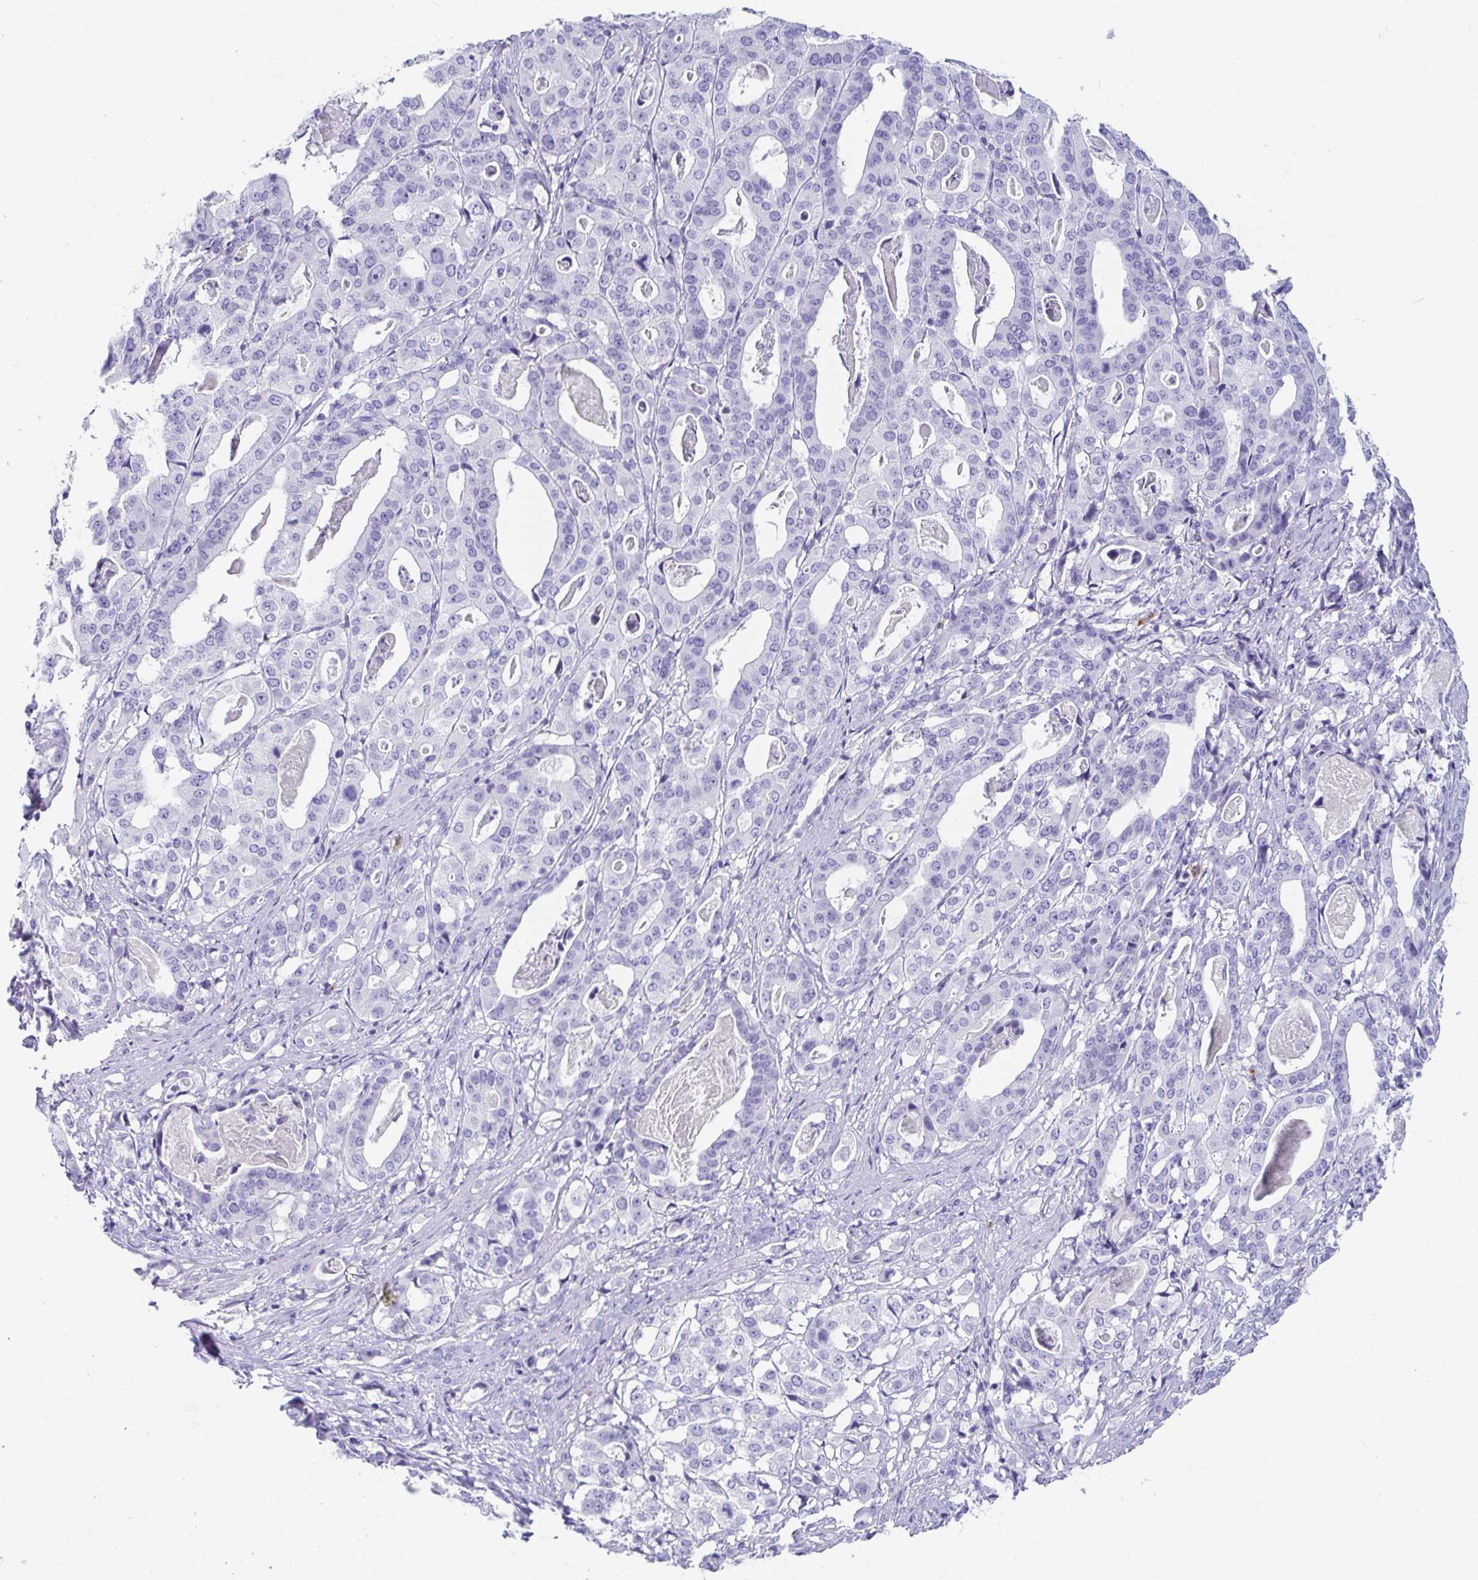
{"staining": {"intensity": "negative", "quantity": "none", "location": "none"}, "tissue": "stomach cancer", "cell_type": "Tumor cells", "image_type": "cancer", "snomed": [{"axis": "morphology", "description": "Adenocarcinoma, NOS"}, {"axis": "topography", "description": "Stomach"}], "caption": "There is no significant staining in tumor cells of stomach cancer. Brightfield microscopy of IHC stained with DAB (brown) and hematoxylin (blue), captured at high magnification.", "gene": "PLA2G1B", "patient": {"sex": "male", "age": 48}}